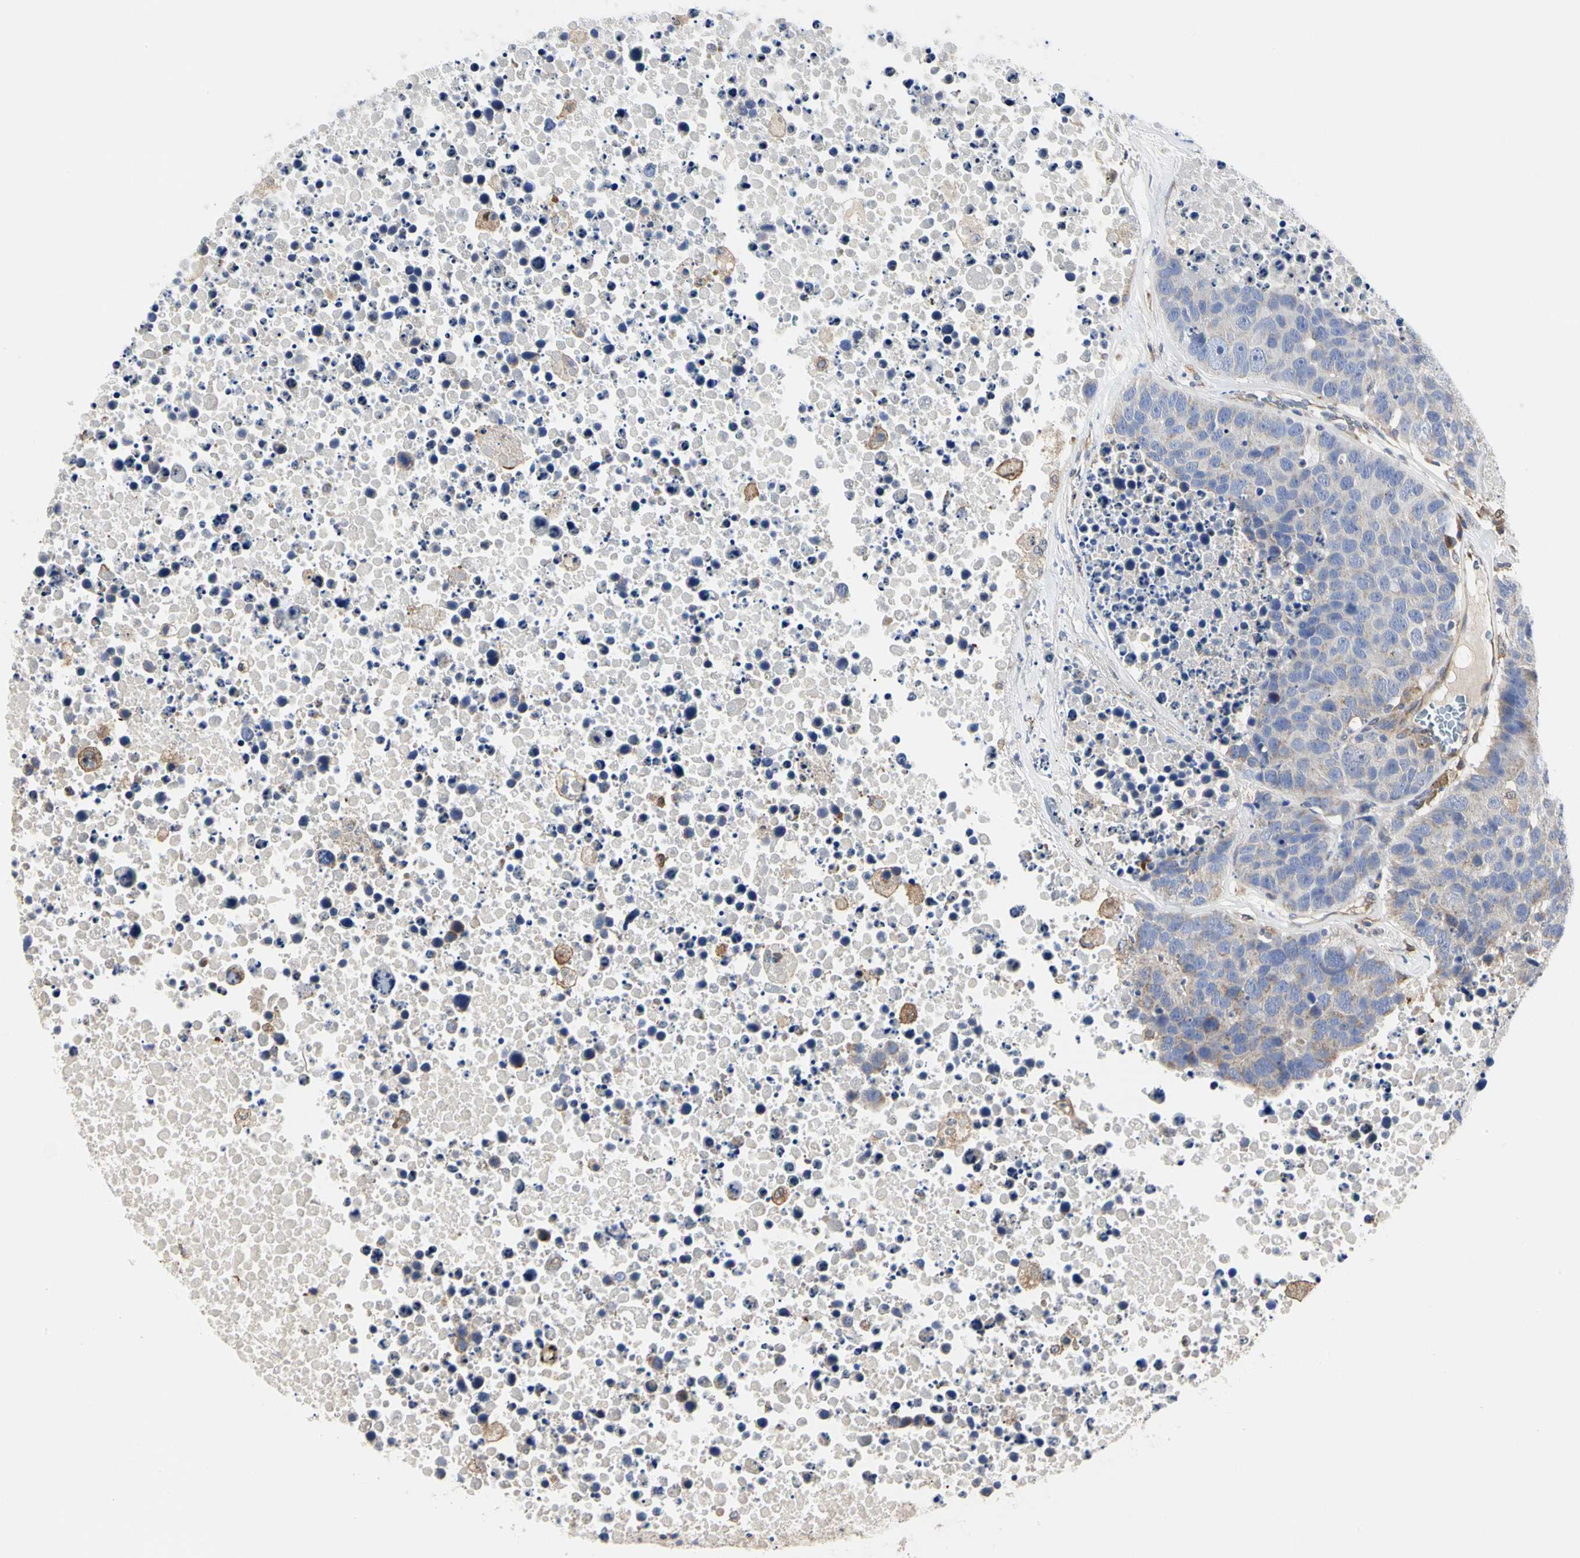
{"staining": {"intensity": "negative", "quantity": "none", "location": "none"}, "tissue": "carcinoid", "cell_type": "Tumor cells", "image_type": "cancer", "snomed": [{"axis": "morphology", "description": "Carcinoid, malignant, NOS"}, {"axis": "topography", "description": "Lung"}], "caption": "Tumor cells show no significant positivity in malignant carcinoid. (Brightfield microscopy of DAB (3,3'-diaminobenzidine) immunohistochemistry (IHC) at high magnification).", "gene": "C3orf52", "patient": {"sex": "male", "age": 60}}